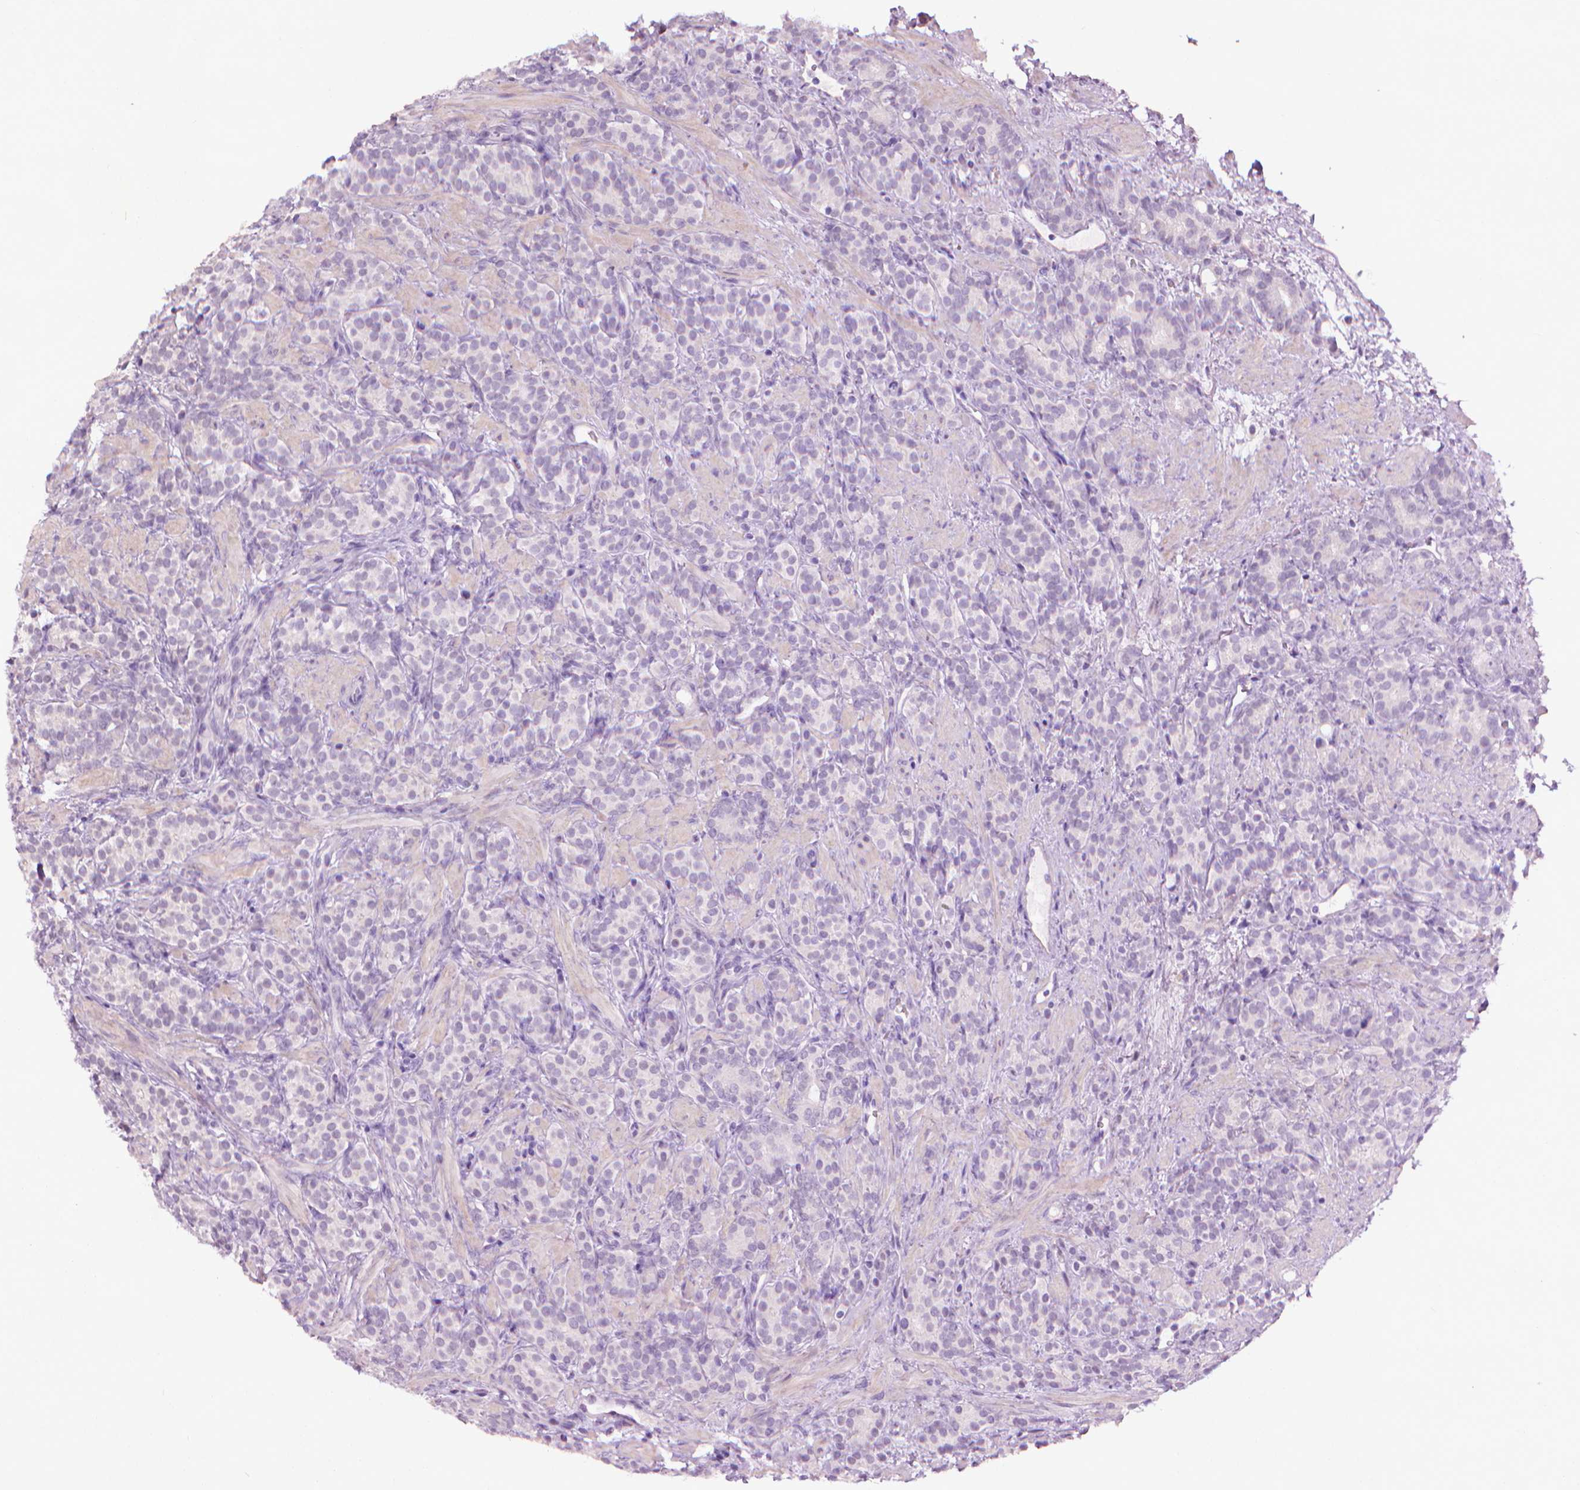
{"staining": {"intensity": "negative", "quantity": "none", "location": "none"}, "tissue": "prostate cancer", "cell_type": "Tumor cells", "image_type": "cancer", "snomed": [{"axis": "morphology", "description": "Adenocarcinoma, High grade"}, {"axis": "topography", "description": "Prostate"}], "caption": "A photomicrograph of human high-grade adenocarcinoma (prostate) is negative for staining in tumor cells. Nuclei are stained in blue.", "gene": "DNAI7", "patient": {"sex": "male", "age": 84}}